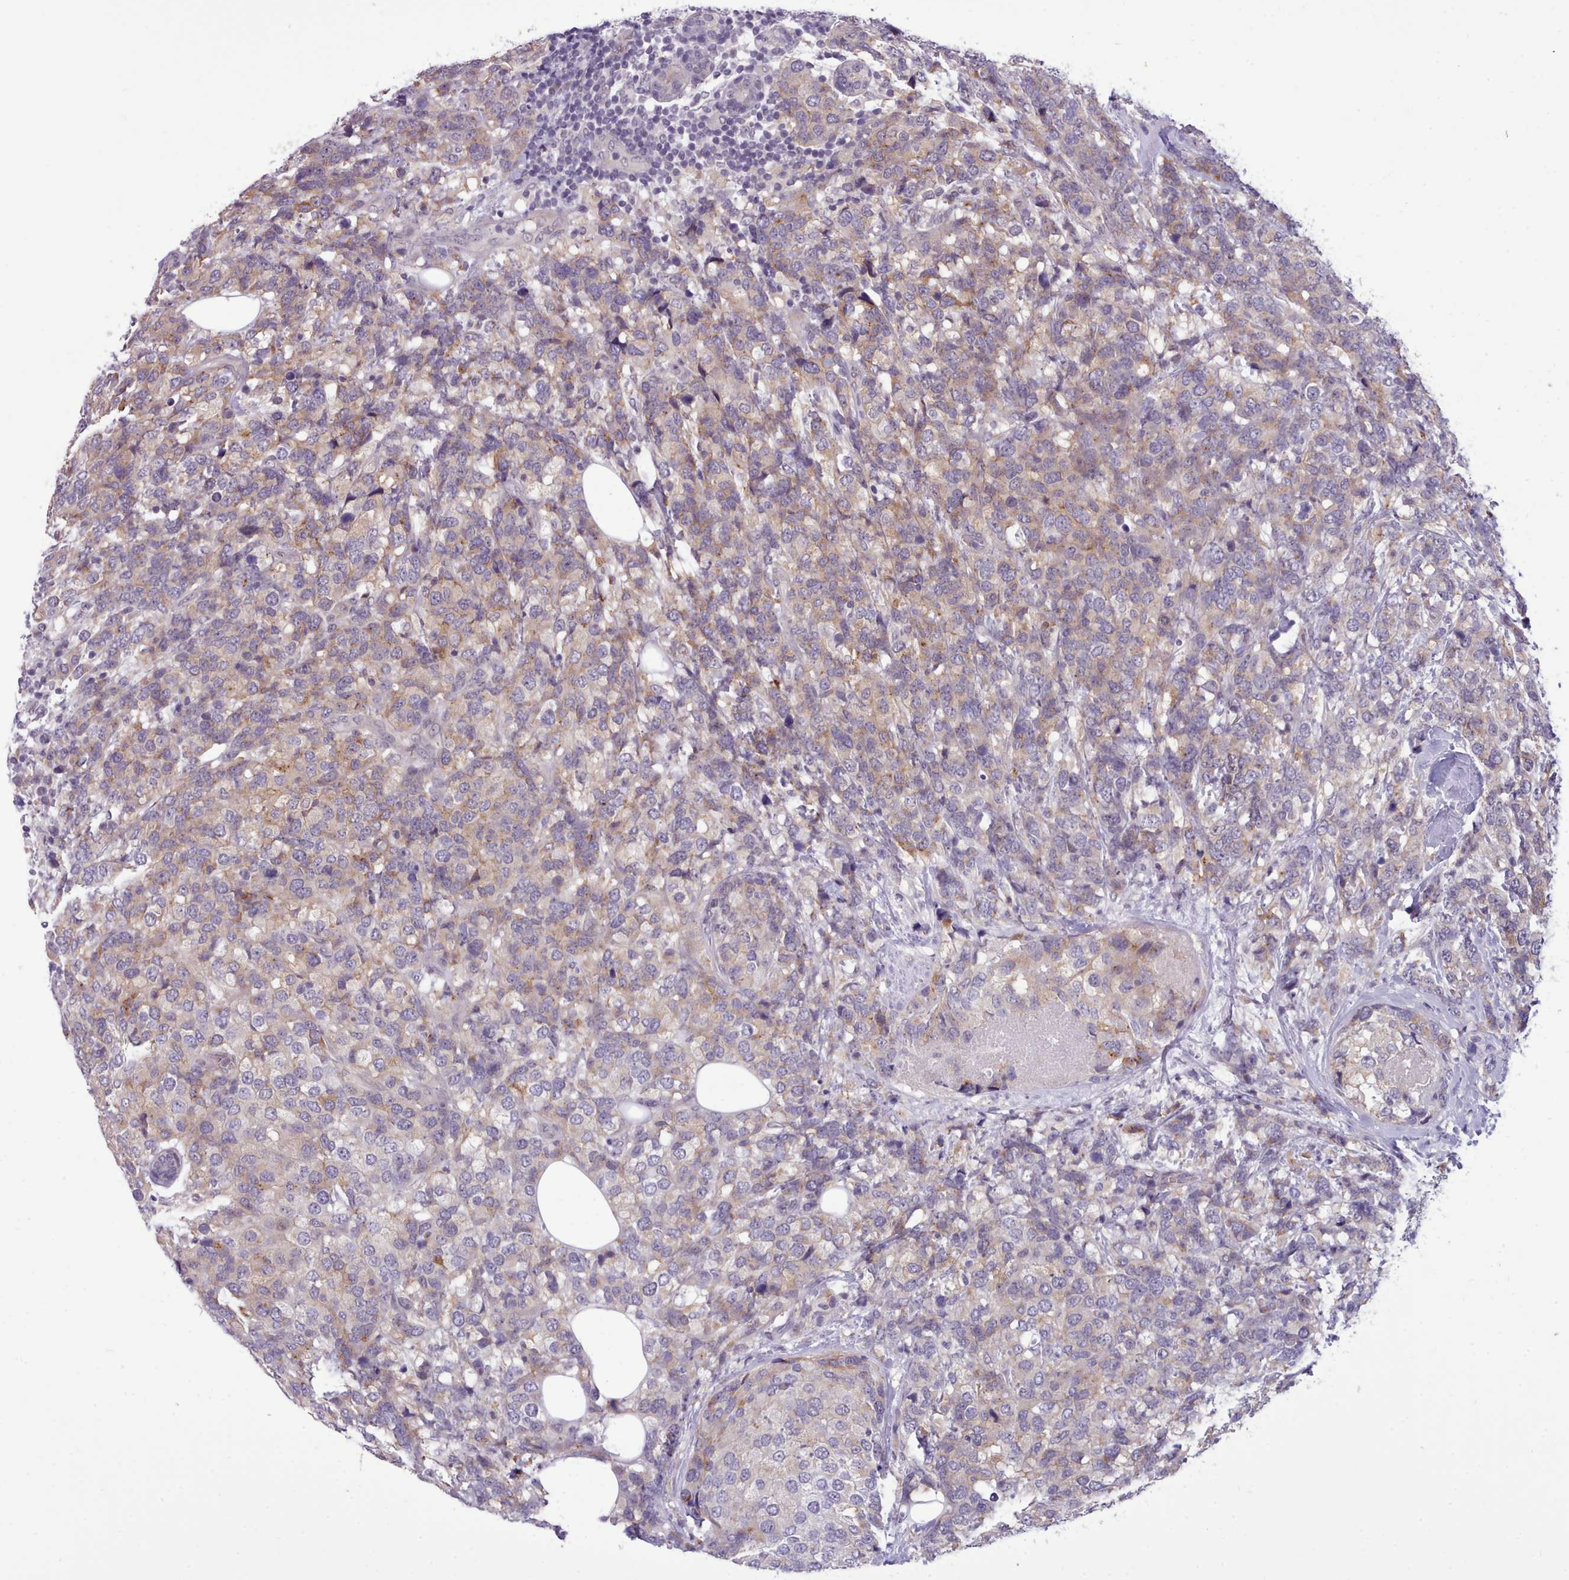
{"staining": {"intensity": "weak", "quantity": ">75%", "location": "cytoplasmic/membranous"}, "tissue": "breast cancer", "cell_type": "Tumor cells", "image_type": "cancer", "snomed": [{"axis": "morphology", "description": "Lobular carcinoma"}, {"axis": "topography", "description": "Breast"}], "caption": "Breast cancer stained for a protein (brown) demonstrates weak cytoplasmic/membranous positive staining in about >75% of tumor cells.", "gene": "KCTD16", "patient": {"sex": "female", "age": 59}}